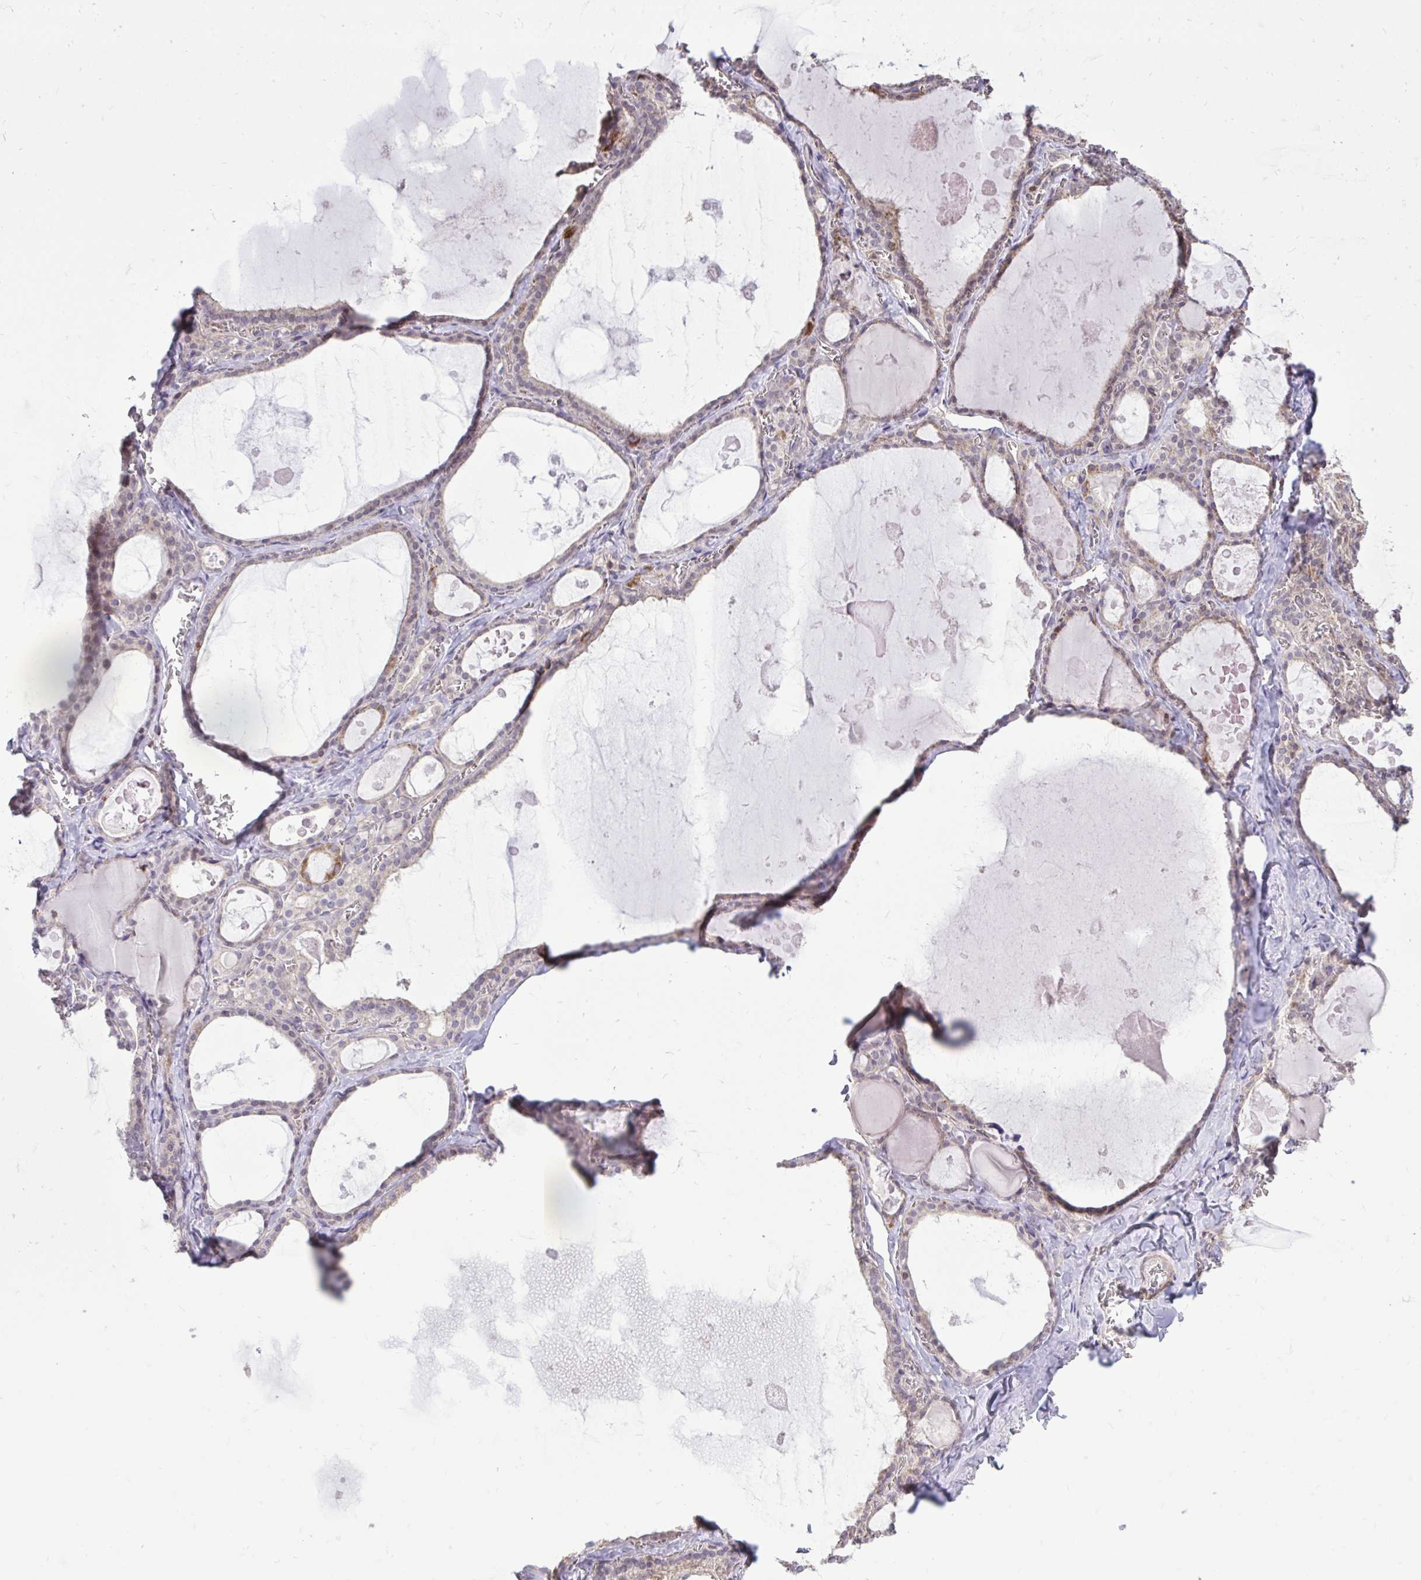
{"staining": {"intensity": "moderate", "quantity": "25%-75%", "location": "cytoplasmic/membranous"}, "tissue": "thyroid gland", "cell_type": "Glandular cells", "image_type": "normal", "snomed": [{"axis": "morphology", "description": "Normal tissue, NOS"}, {"axis": "topography", "description": "Thyroid gland"}], "caption": "Immunohistochemical staining of normal thyroid gland demonstrates 25%-75% levels of moderate cytoplasmic/membranous protein expression in about 25%-75% of glandular cells. (IHC, brightfield microscopy, high magnification).", "gene": "SLC7A5", "patient": {"sex": "male", "age": 56}}